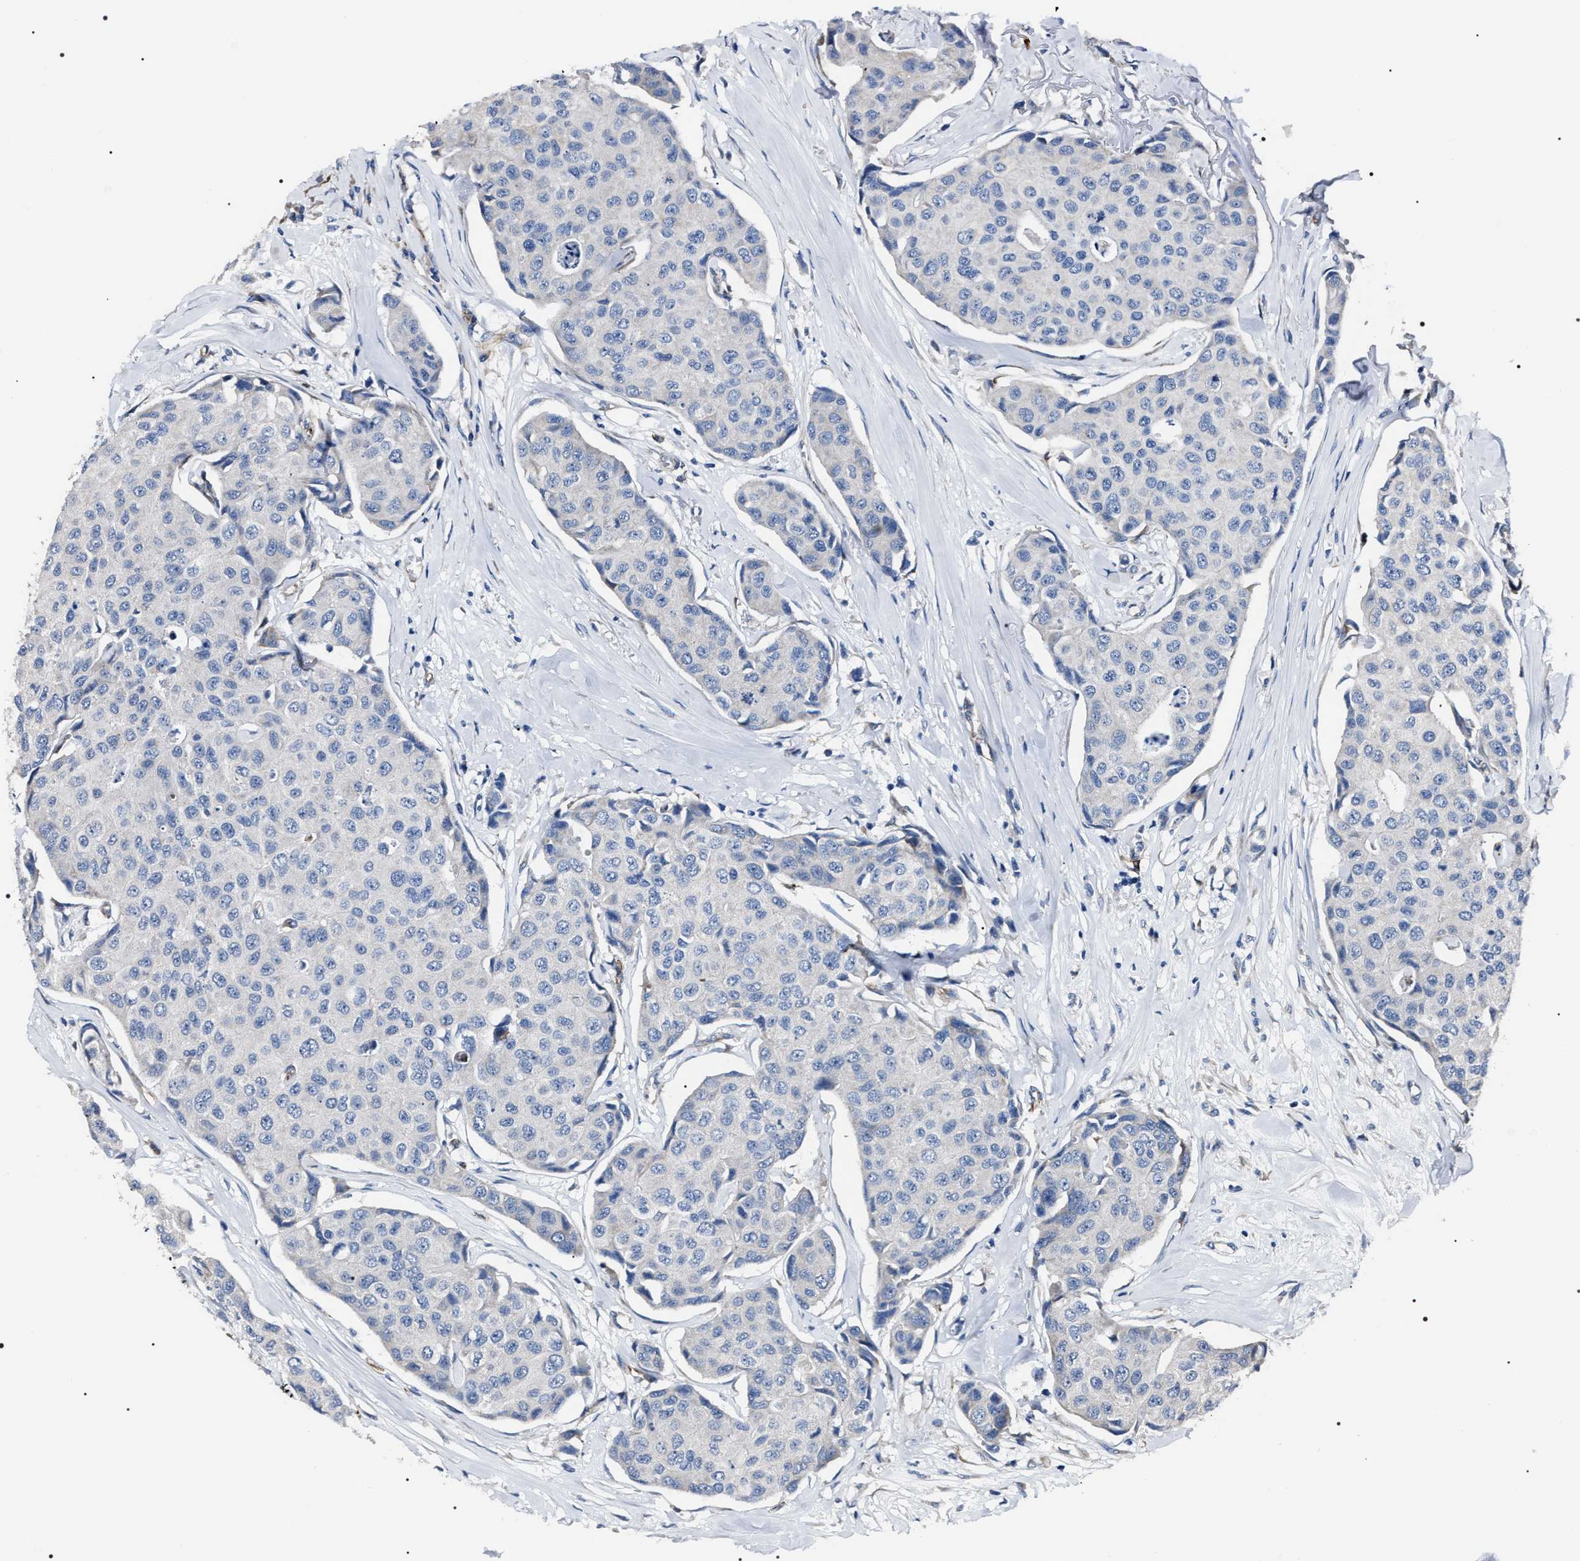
{"staining": {"intensity": "negative", "quantity": "none", "location": "none"}, "tissue": "breast cancer", "cell_type": "Tumor cells", "image_type": "cancer", "snomed": [{"axis": "morphology", "description": "Duct carcinoma"}, {"axis": "topography", "description": "Breast"}], "caption": "IHC histopathology image of neoplastic tissue: breast cancer stained with DAB (3,3'-diaminobenzidine) reveals no significant protein positivity in tumor cells.", "gene": "PKD1L1", "patient": {"sex": "female", "age": 80}}